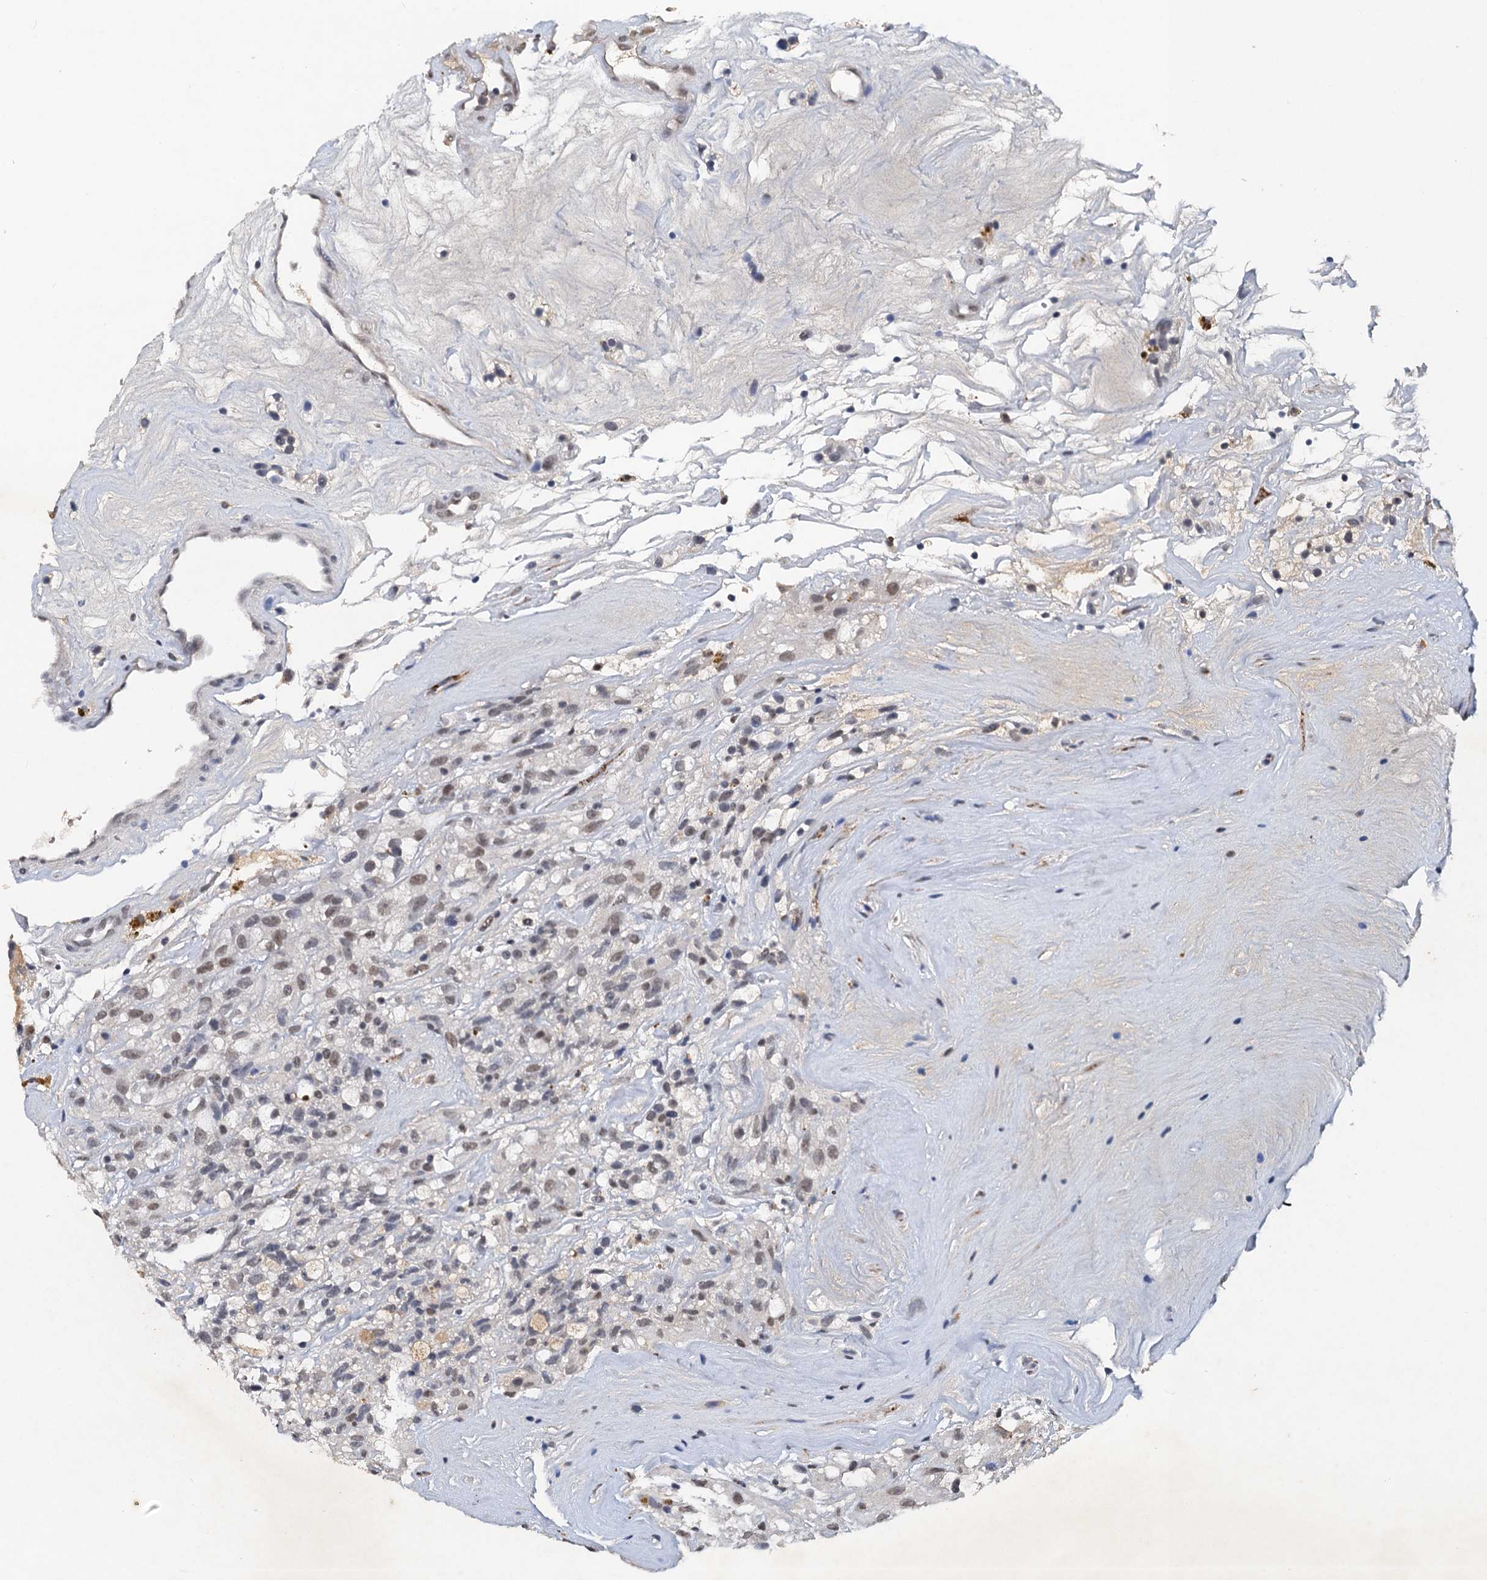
{"staining": {"intensity": "weak", "quantity": "<25%", "location": "nuclear"}, "tissue": "renal cancer", "cell_type": "Tumor cells", "image_type": "cancer", "snomed": [{"axis": "morphology", "description": "Adenocarcinoma, NOS"}, {"axis": "topography", "description": "Kidney"}], "caption": "Immunohistochemical staining of adenocarcinoma (renal) shows no significant expression in tumor cells. Nuclei are stained in blue.", "gene": "CSTF3", "patient": {"sex": "female", "age": 57}}